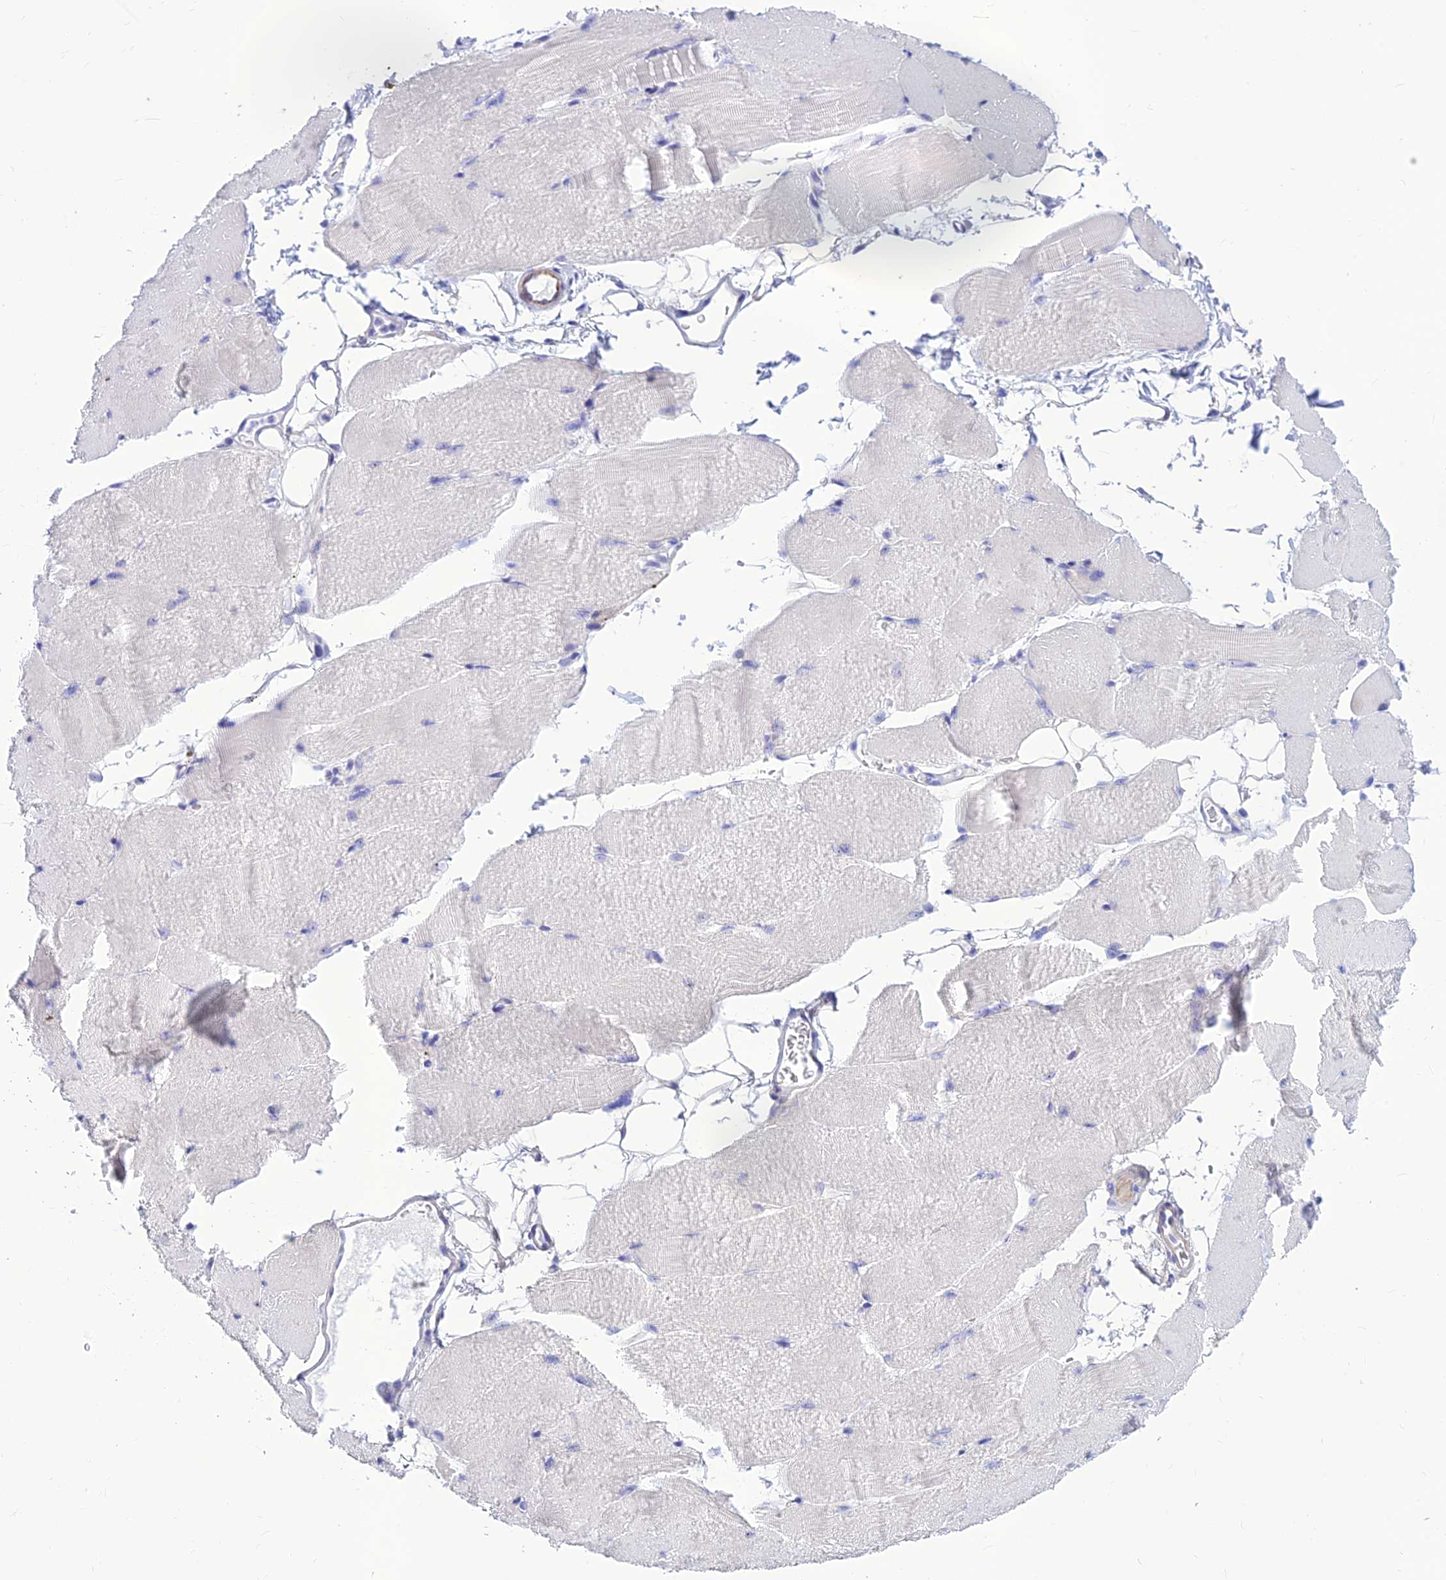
{"staining": {"intensity": "negative", "quantity": "none", "location": "none"}, "tissue": "skeletal muscle", "cell_type": "Myocytes", "image_type": "normal", "snomed": [{"axis": "morphology", "description": "Normal tissue, NOS"}, {"axis": "topography", "description": "Skeletal muscle"}, {"axis": "topography", "description": "Parathyroid gland"}], "caption": "A photomicrograph of skeletal muscle stained for a protein demonstrates no brown staining in myocytes.", "gene": "PRNP", "patient": {"sex": "female", "age": 37}}